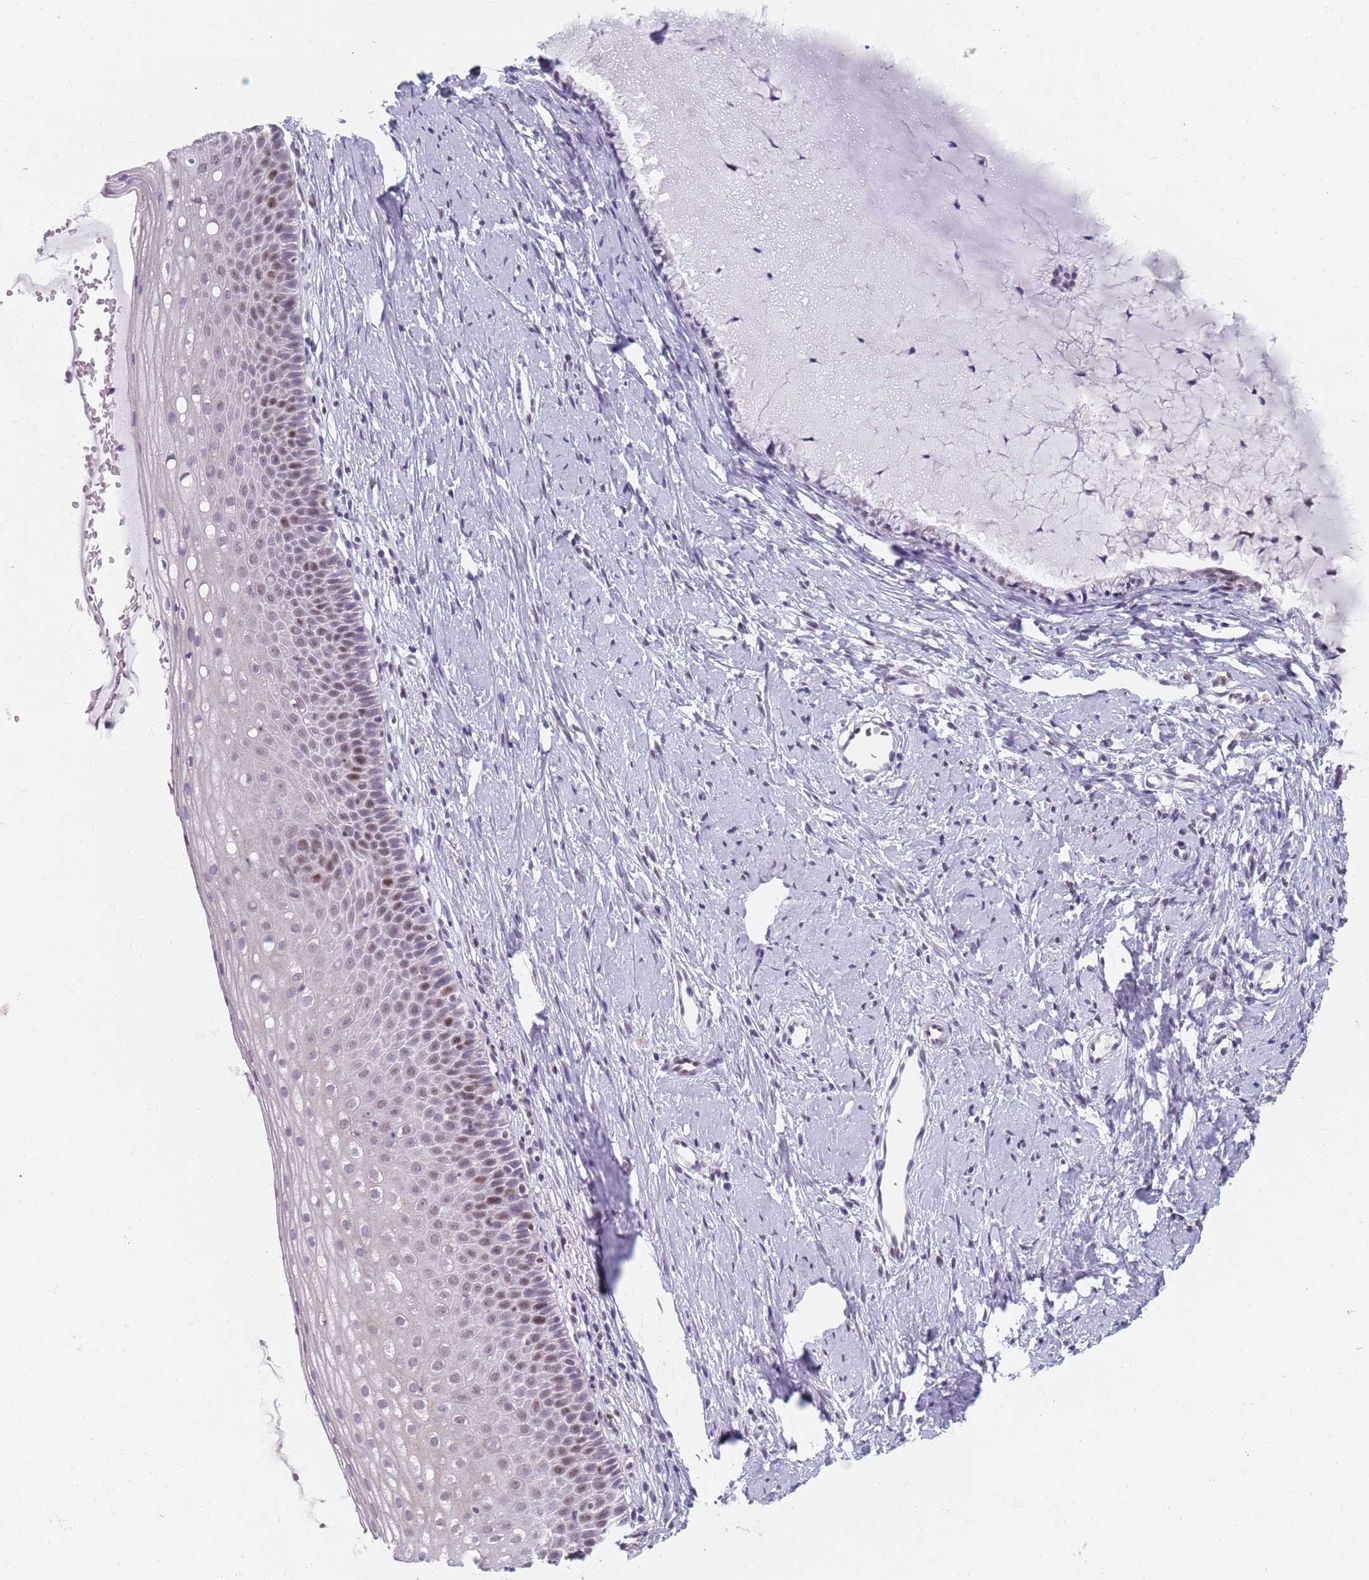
{"staining": {"intensity": "weak", "quantity": "<25%", "location": "nuclear"}, "tissue": "cervix", "cell_type": "Glandular cells", "image_type": "normal", "snomed": [{"axis": "morphology", "description": "Normal tissue, NOS"}, {"axis": "topography", "description": "Cervix"}], "caption": "Immunohistochemistry (IHC) histopathology image of benign cervix stained for a protein (brown), which displays no positivity in glandular cells. (DAB IHC with hematoxylin counter stain).", "gene": "SAMD1", "patient": {"sex": "female", "age": 57}}